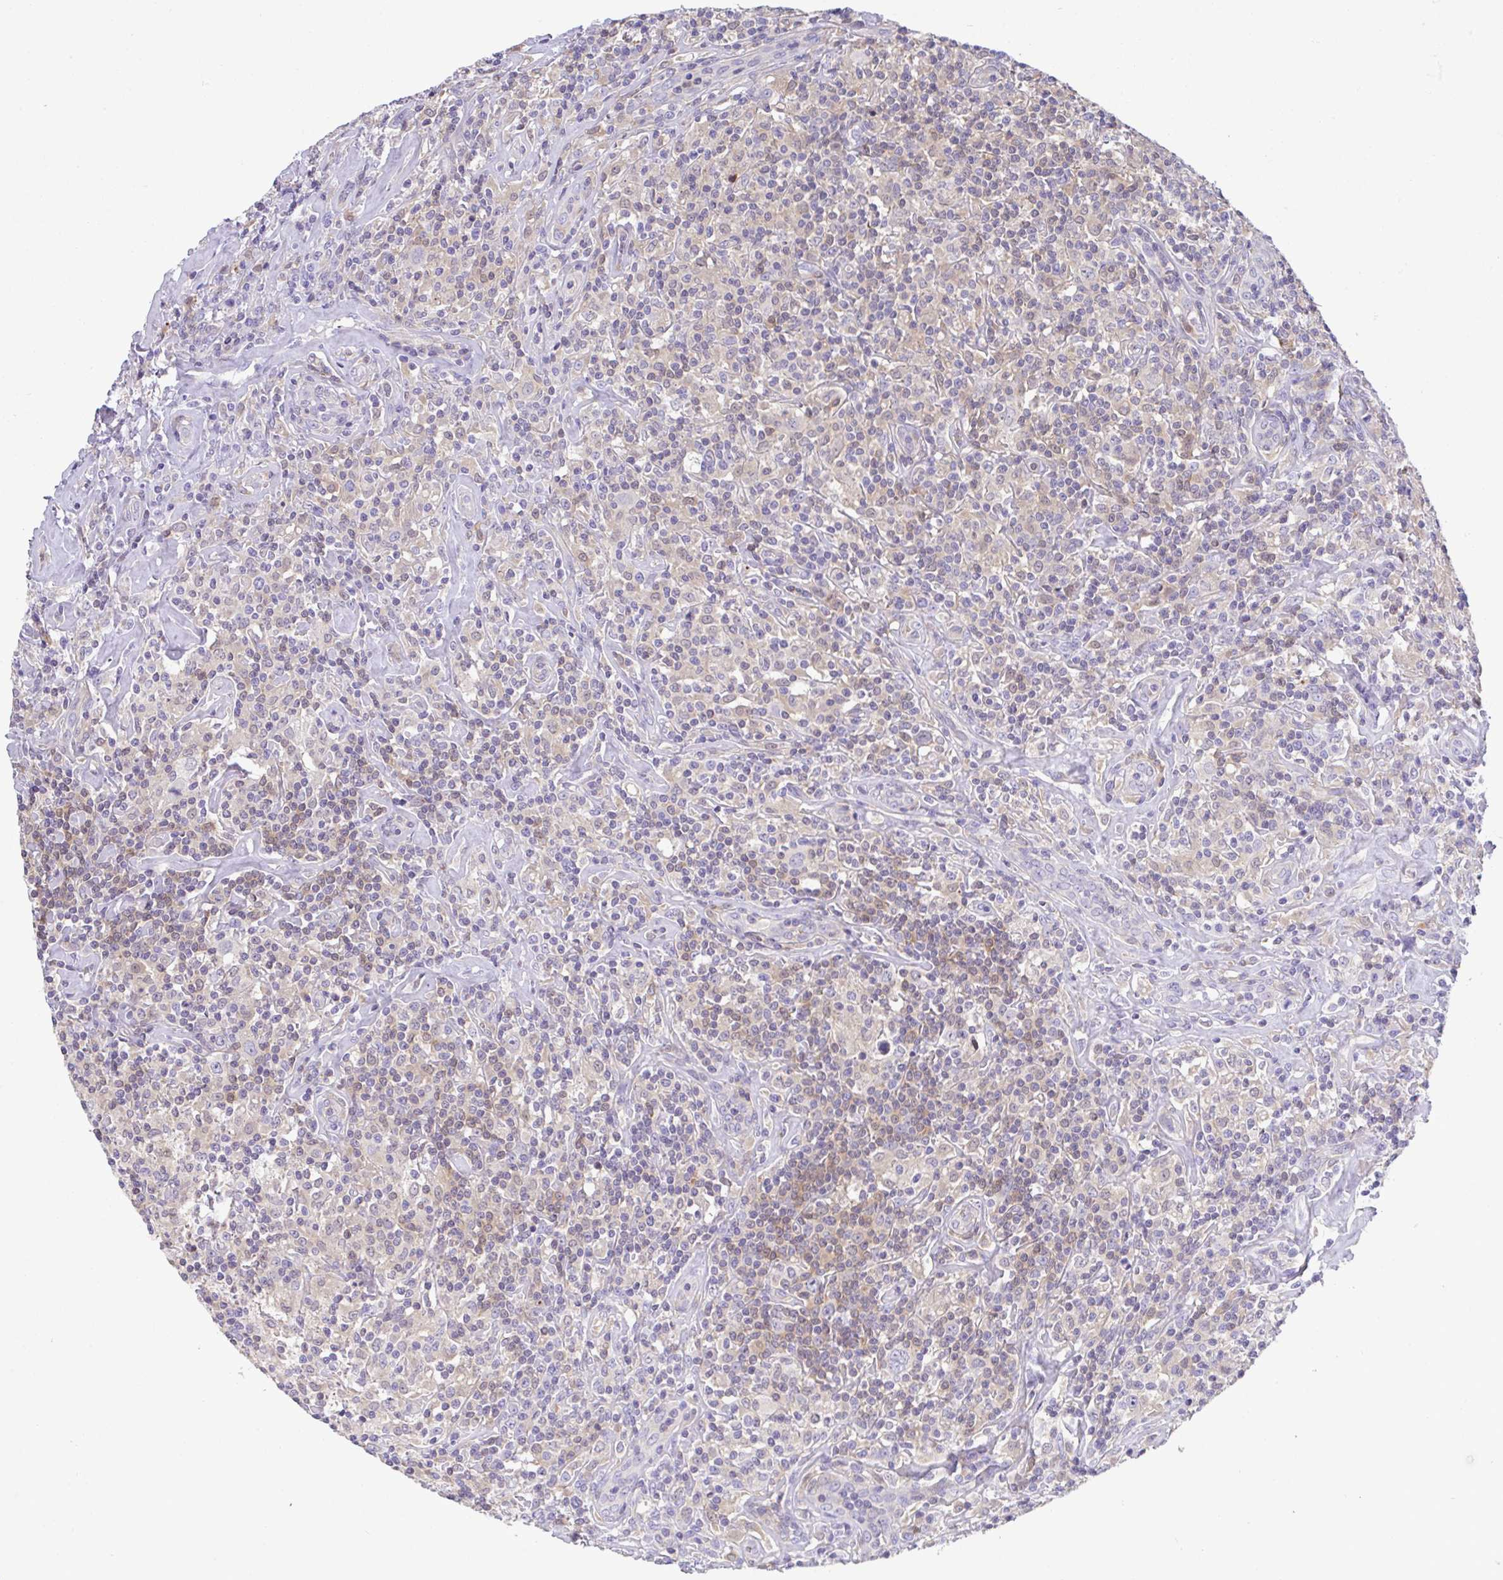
{"staining": {"intensity": "negative", "quantity": "none", "location": "none"}, "tissue": "lymphoma", "cell_type": "Tumor cells", "image_type": "cancer", "snomed": [{"axis": "morphology", "description": "Hodgkin's disease, NOS"}, {"axis": "morphology", "description": "Hodgkin's lymphoma, nodular sclerosis"}, {"axis": "topography", "description": "Lymph node"}], "caption": "IHC photomicrograph of neoplastic tissue: Hodgkin's lymphoma, nodular sclerosis stained with DAB demonstrates no significant protein positivity in tumor cells.", "gene": "TNFAIP8", "patient": {"sex": "female", "age": 10}}